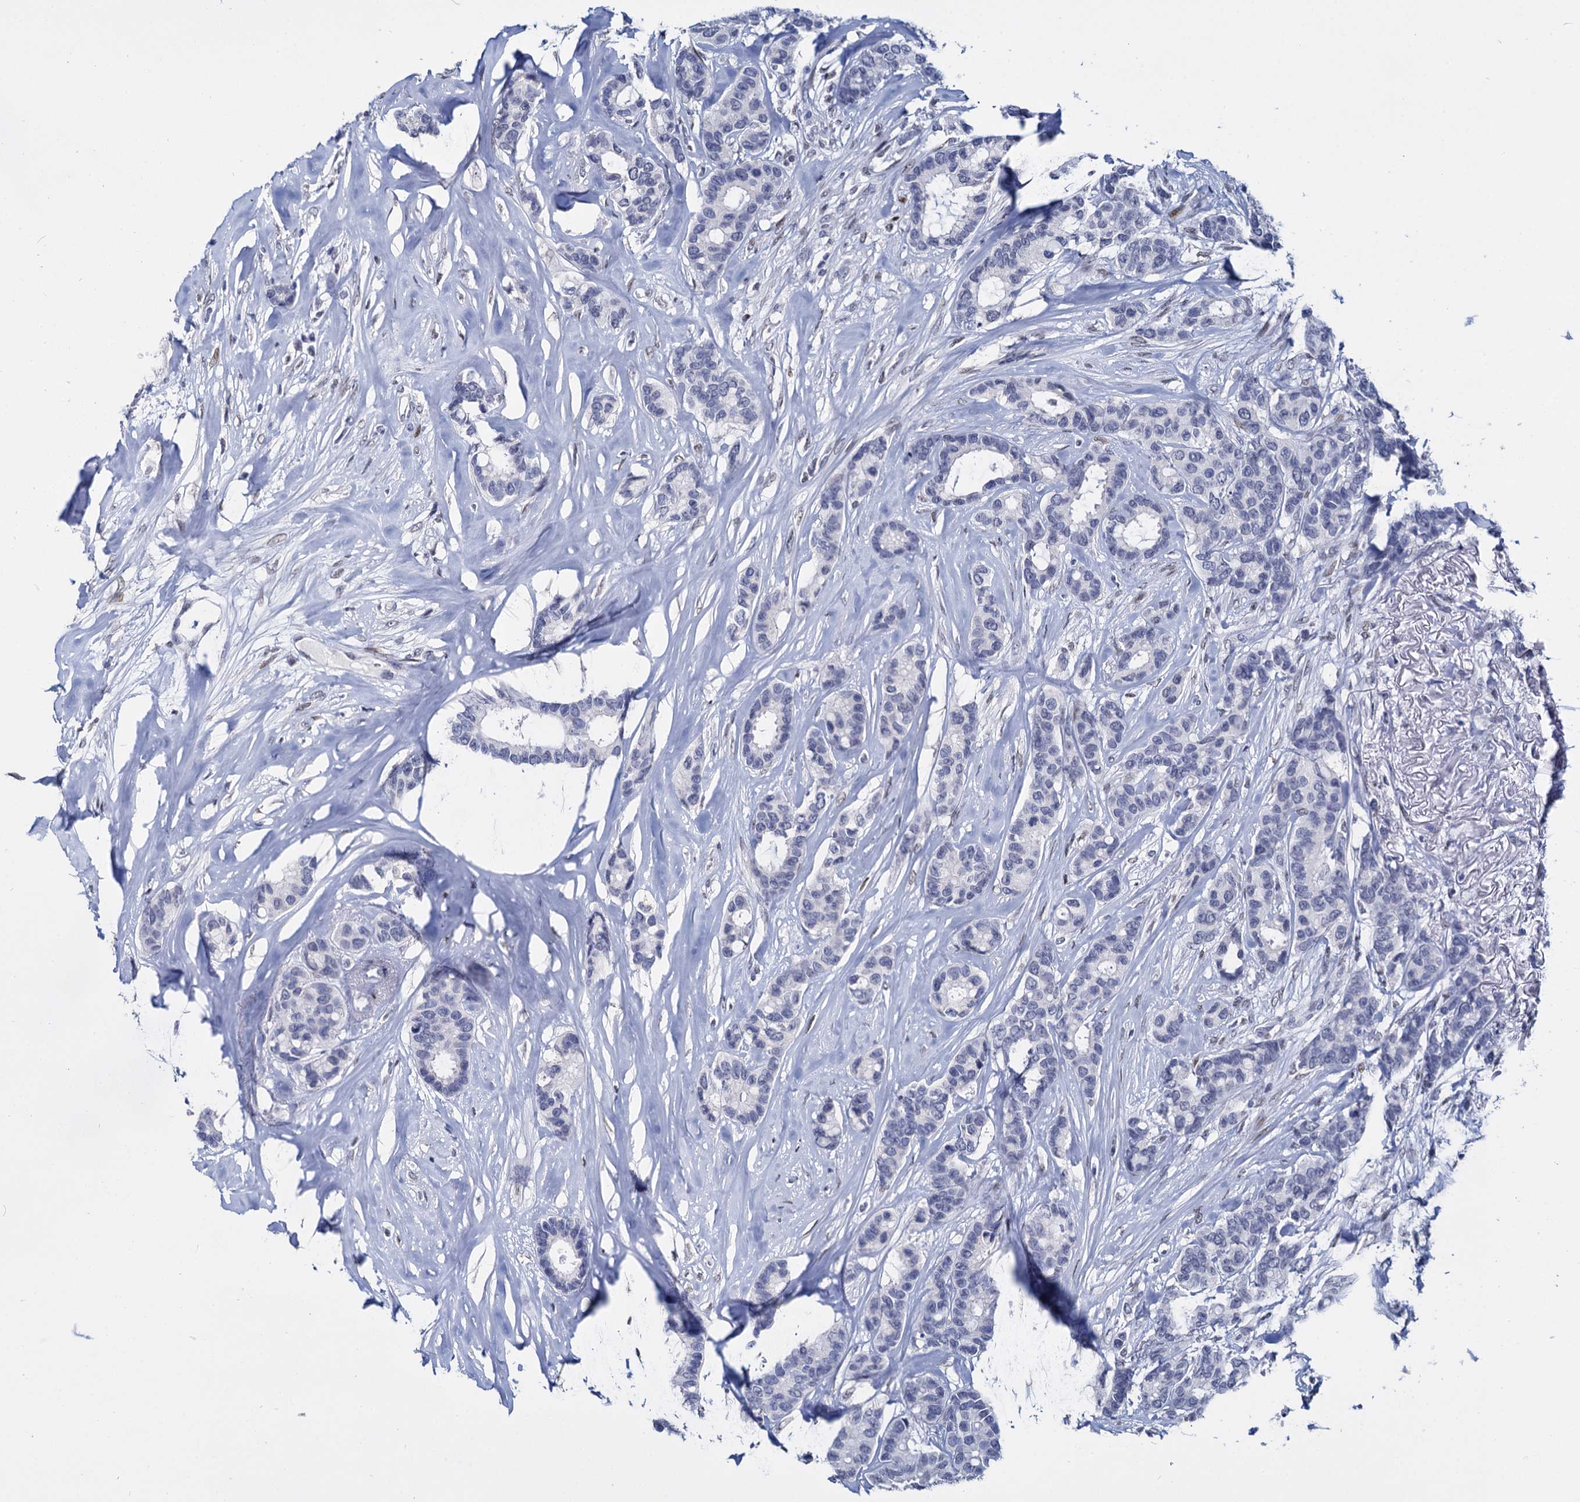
{"staining": {"intensity": "negative", "quantity": "none", "location": "none"}, "tissue": "breast cancer", "cell_type": "Tumor cells", "image_type": "cancer", "snomed": [{"axis": "morphology", "description": "Duct carcinoma"}, {"axis": "topography", "description": "Breast"}], "caption": "DAB (3,3'-diaminobenzidine) immunohistochemical staining of intraductal carcinoma (breast) shows no significant staining in tumor cells.", "gene": "MAGEA4", "patient": {"sex": "female", "age": 87}}